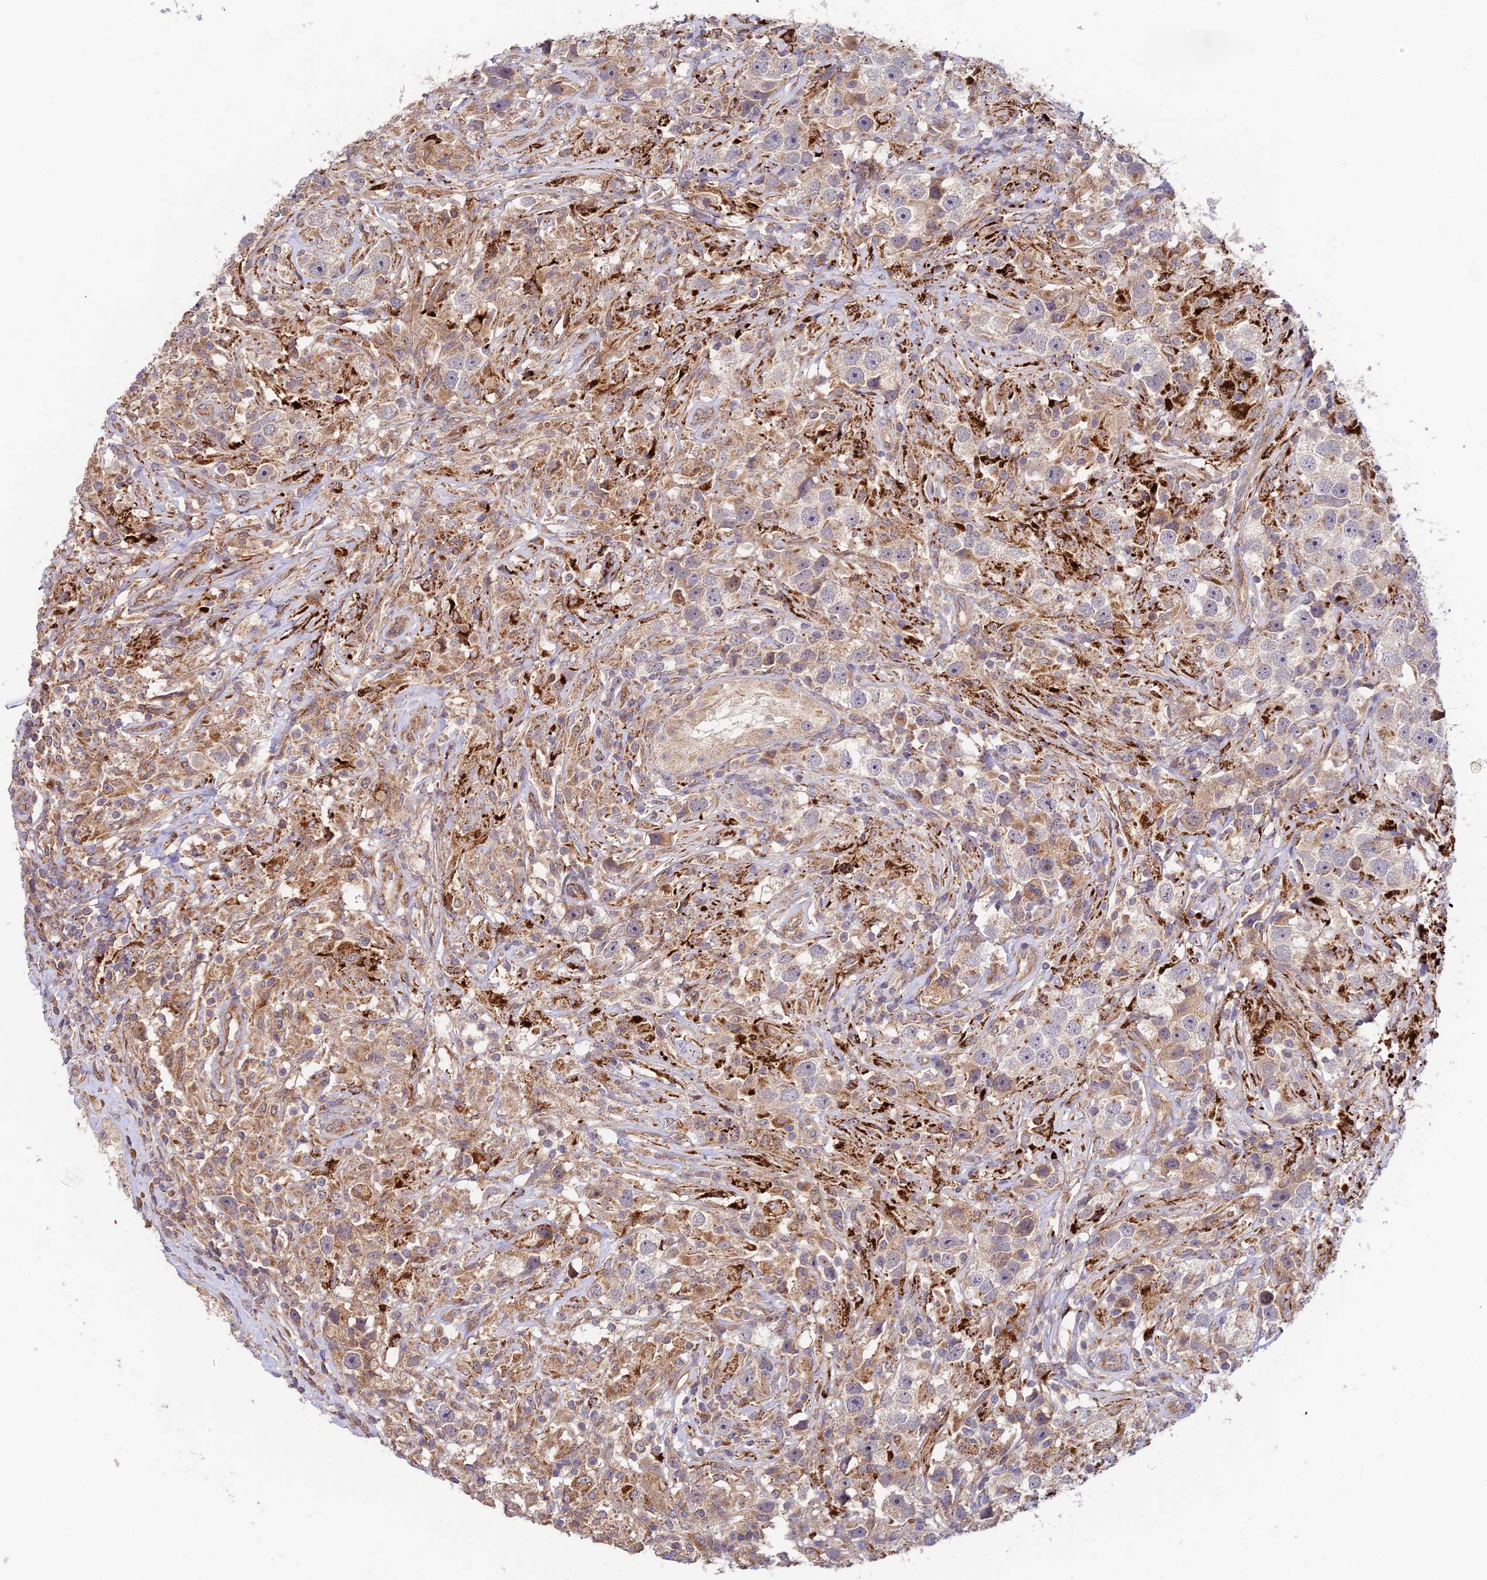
{"staining": {"intensity": "weak", "quantity": "25%-75%", "location": "cytoplasmic/membranous"}, "tissue": "testis cancer", "cell_type": "Tumor cells", "image_type": "cancer", "snomed": [{"axis": "morphology", "description": "Seminoma, NOS"}, {"axis": "topography", "description": "Testis"}], "caption": "Seminoma (testis) tissue reveals weak cytoplasmic/membranous positivity in approximately 25%-75% of tumor cells", "gene": "C3orf20", "patient": {"sex": "male", "age": 49}}